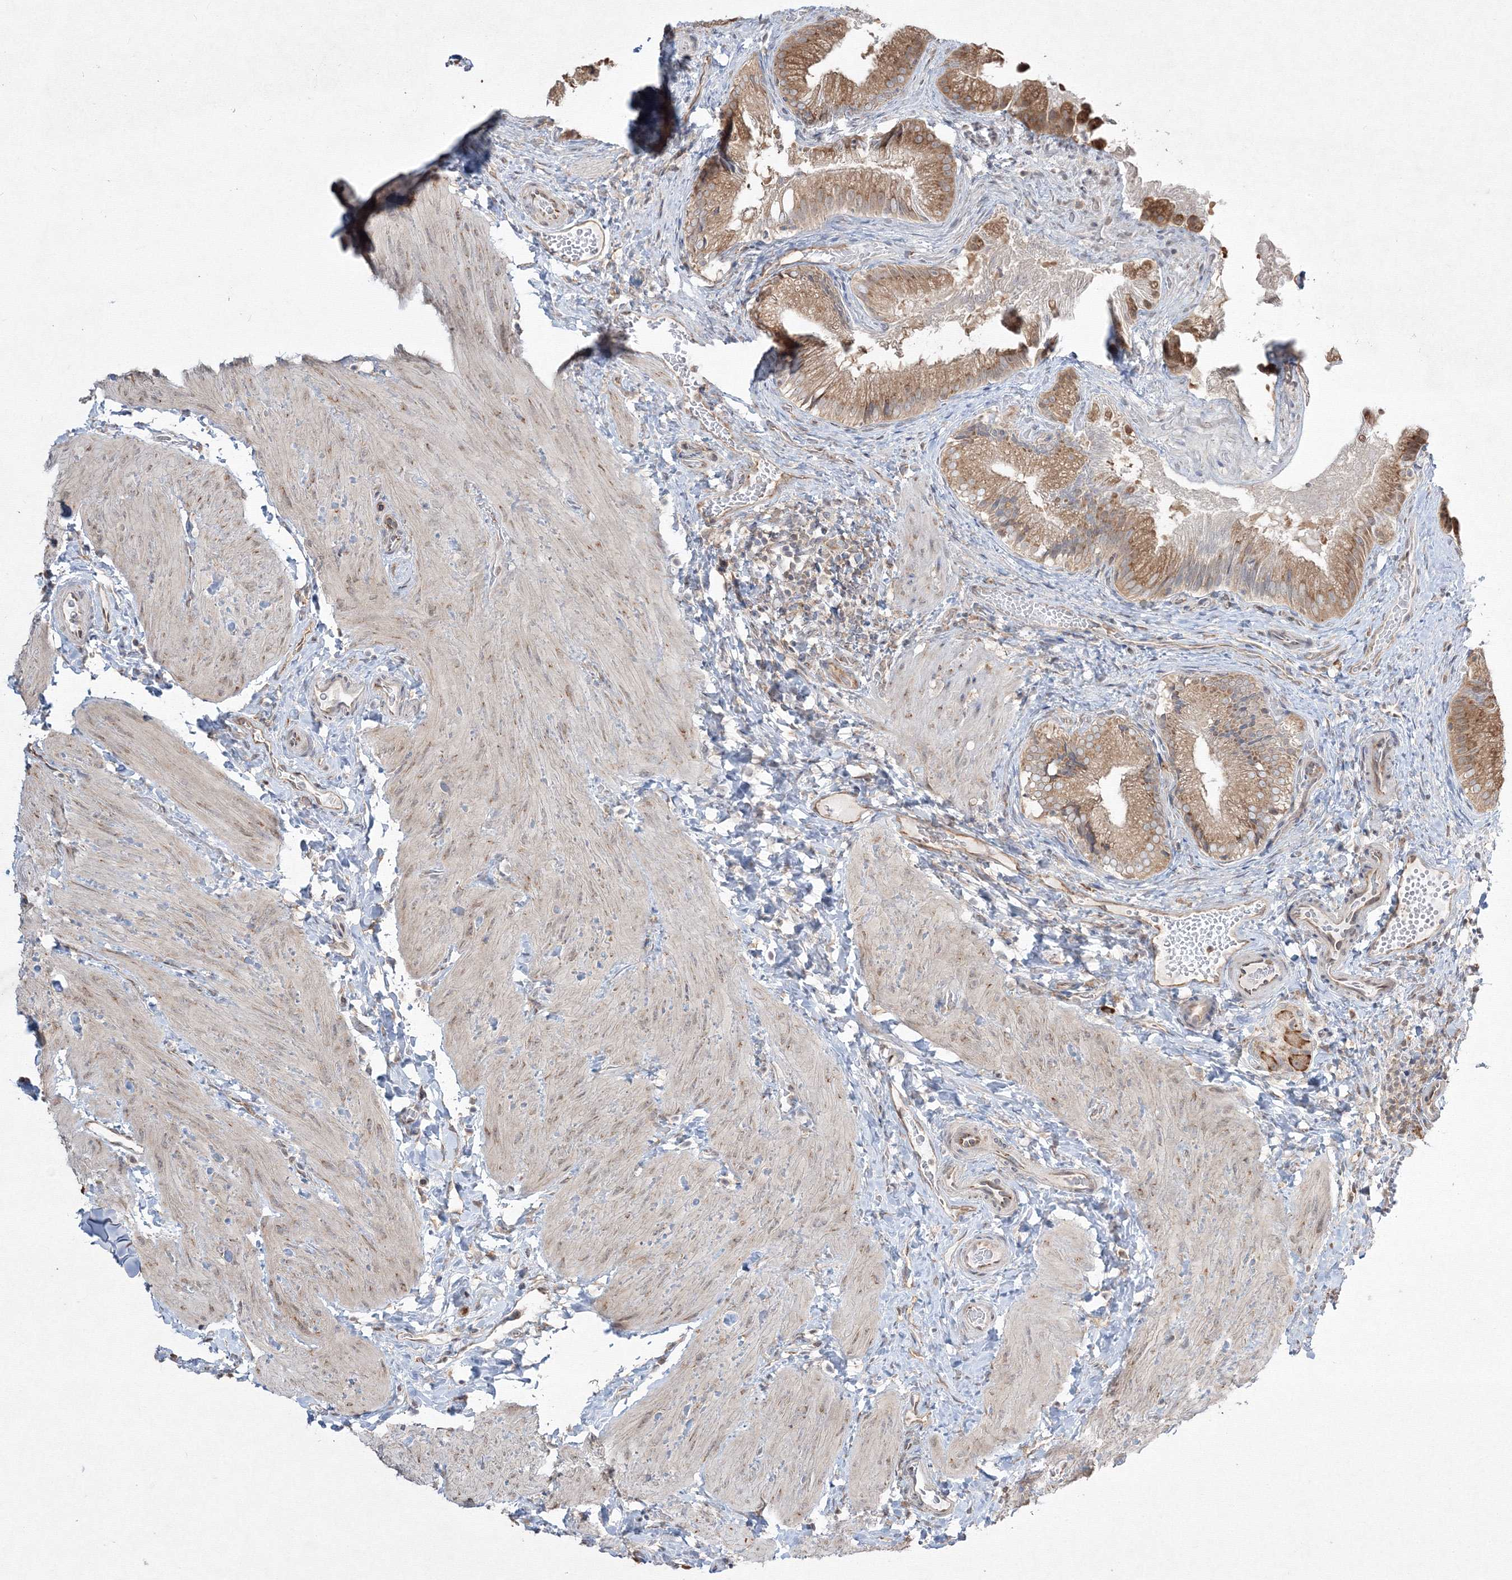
{"staining": {"intensity": "moderate", "quantity": ">75%", "location": "cytoplasmic/membranous"}, "tissue": "gallbladder", "cell_type": "Glandular cells", "image_type": "normal", "snomed": [{"axis": "morphology", "description": "Normal tissue, NOS"}, {"axis": "topography", "description": "Gallbladder"}], "caption": "Immunohistochemistry photomicrograph of normal human gallbladder stained for a protein (brown), which exhibits medium levels of moderate cytoplasmic/membranous positivity in about >75% of glandular cells.", "gene": "FBXL8", "patient": {"sex": "female", "age": 30}}